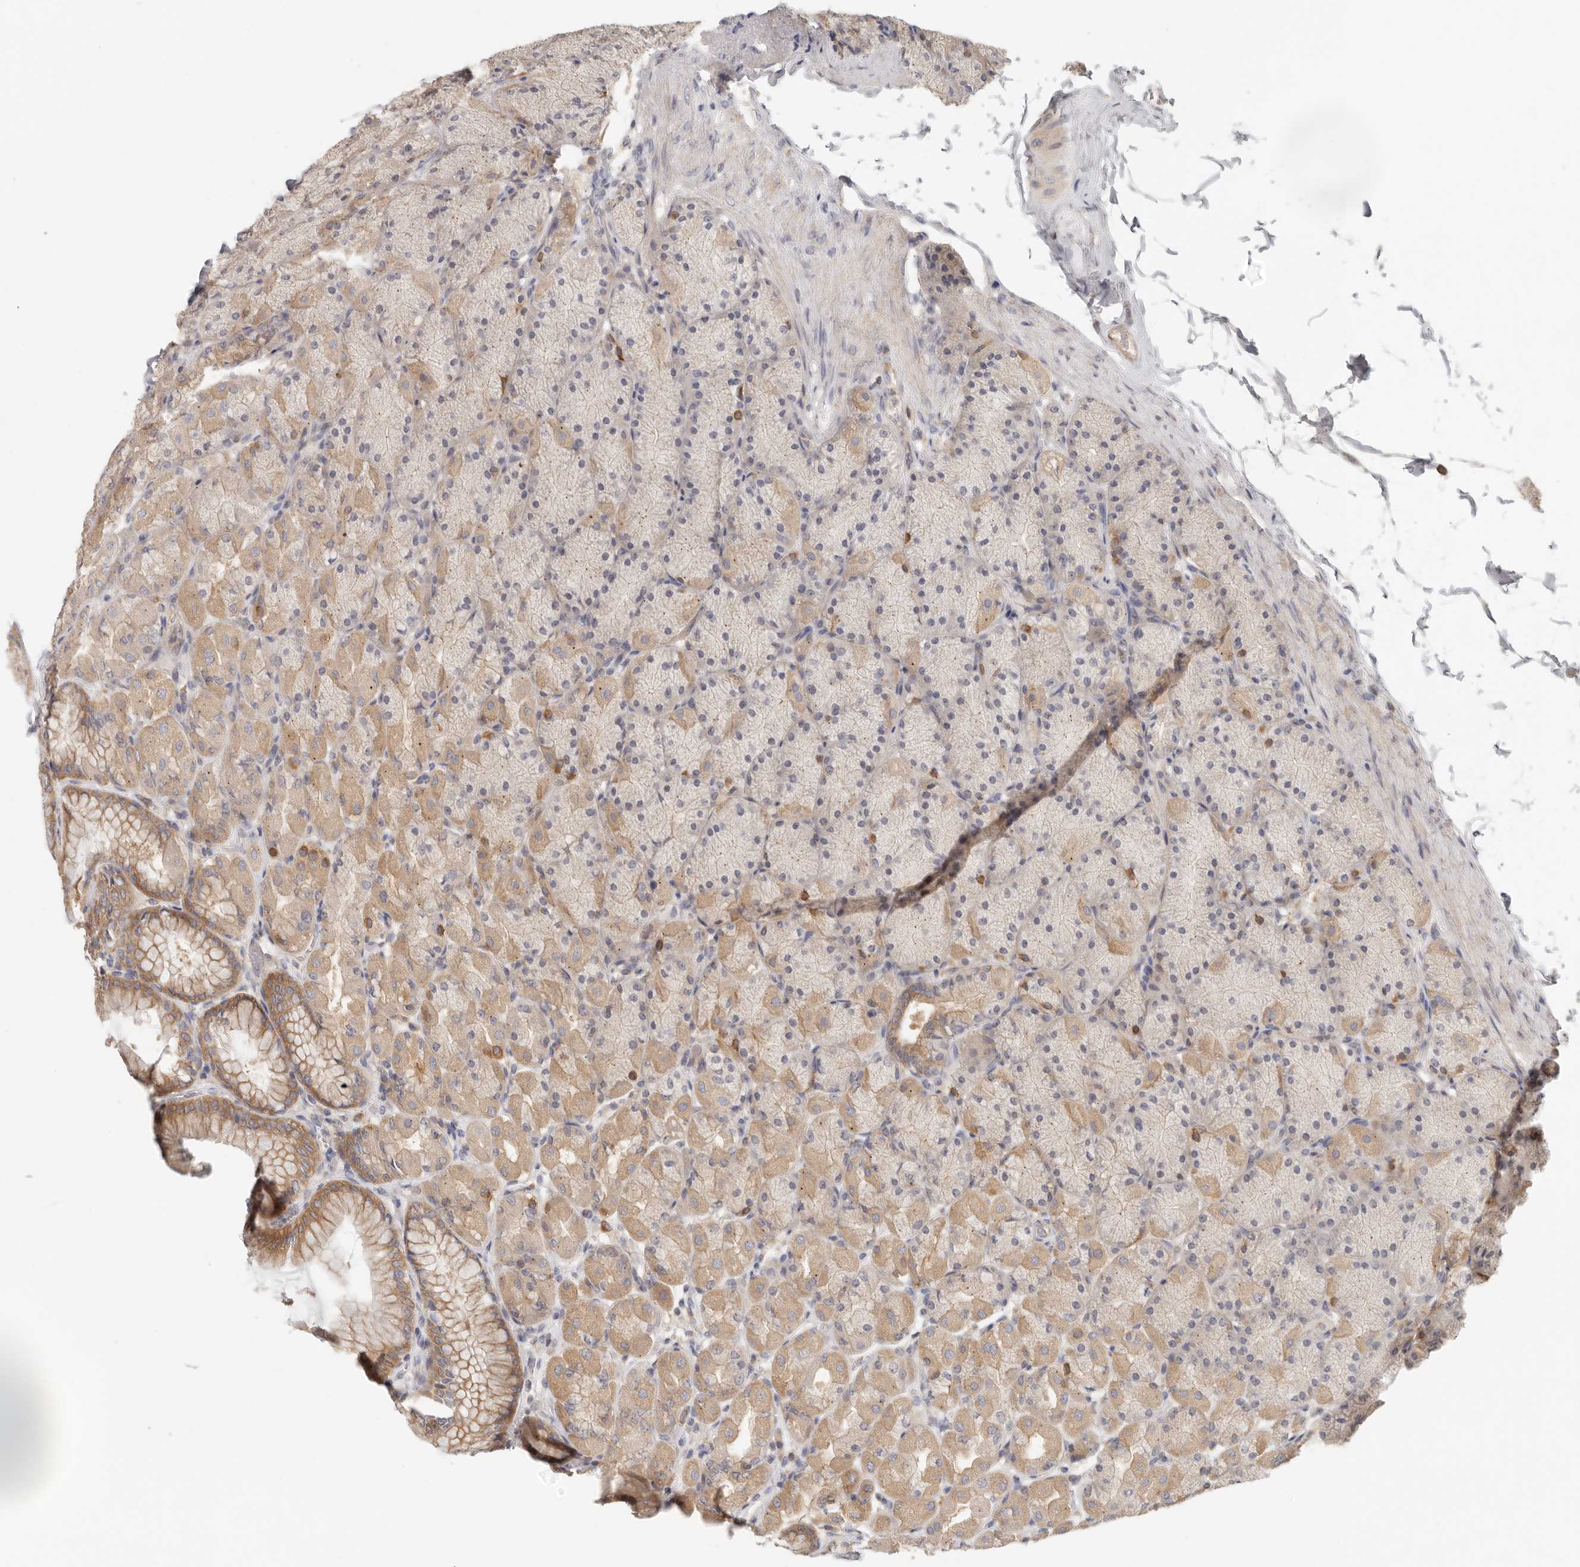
{"staining": {"intensity": "moderate", "quantity": "25%-75%", "location": "cytoplasmic/membranous"}, "tissue": "stomach", "cell_type": "Glandular cells", "image_type": "normal", "snomed": [{"axis": "morphology", "description": "Normal tissue, NOS"}, {"axis": "topography", "description": "Stomach, upper"}], "caption": "An IHC histopathology image of normal tissue is shown. Protein staining in brown highlights moderate cytoplasmic/membranous positivity in stomach within glandular cells. The staining was performed using DAB to visualize the protein expression in brown, while the nuclei were stained in blue with hematoxylin (Magnification: 20x).", "gene": "ANXA9", "patient": {"sex": "female", "age": 56}}